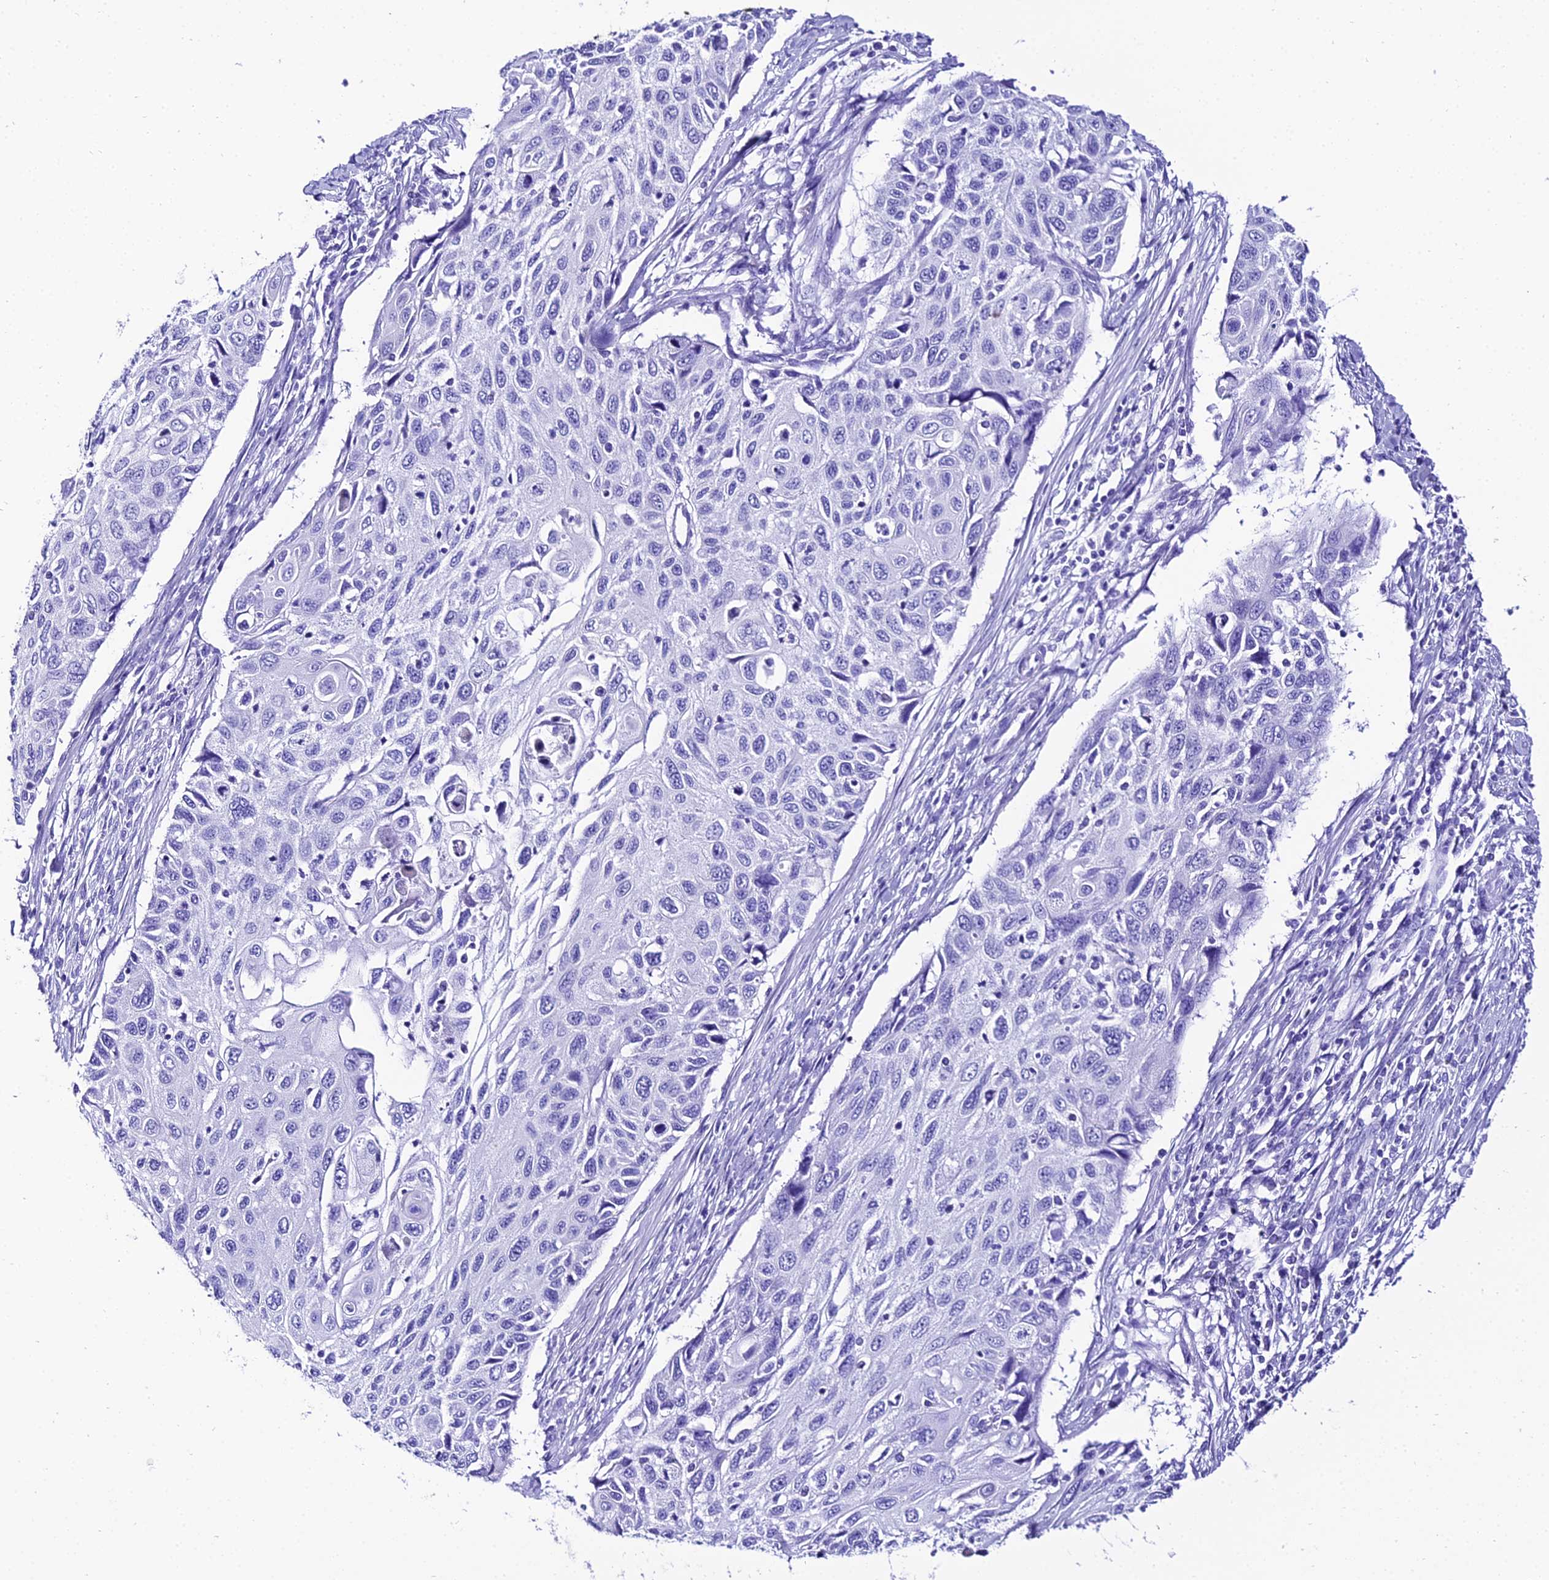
{"staining": {"intensity": "negative", "quantity": "none", "location": "none"}, "tissue": "cervical cancer", "cell_type": "Tumor cells", "image_type": "cancer", "snomed": [{"axis": "morphology", "description": "Squamous cell carcinoma, NOS"}, {"axis": "topography", "description": "Cervix"}], "caption": "IHC photomicrograph of human squamous cell carcinoma (cervical) stained for a protein (brown), which displays no staining in tumor cells.", "gene": "TRMT44", "patient": {"sex": "female", "age": 70}}